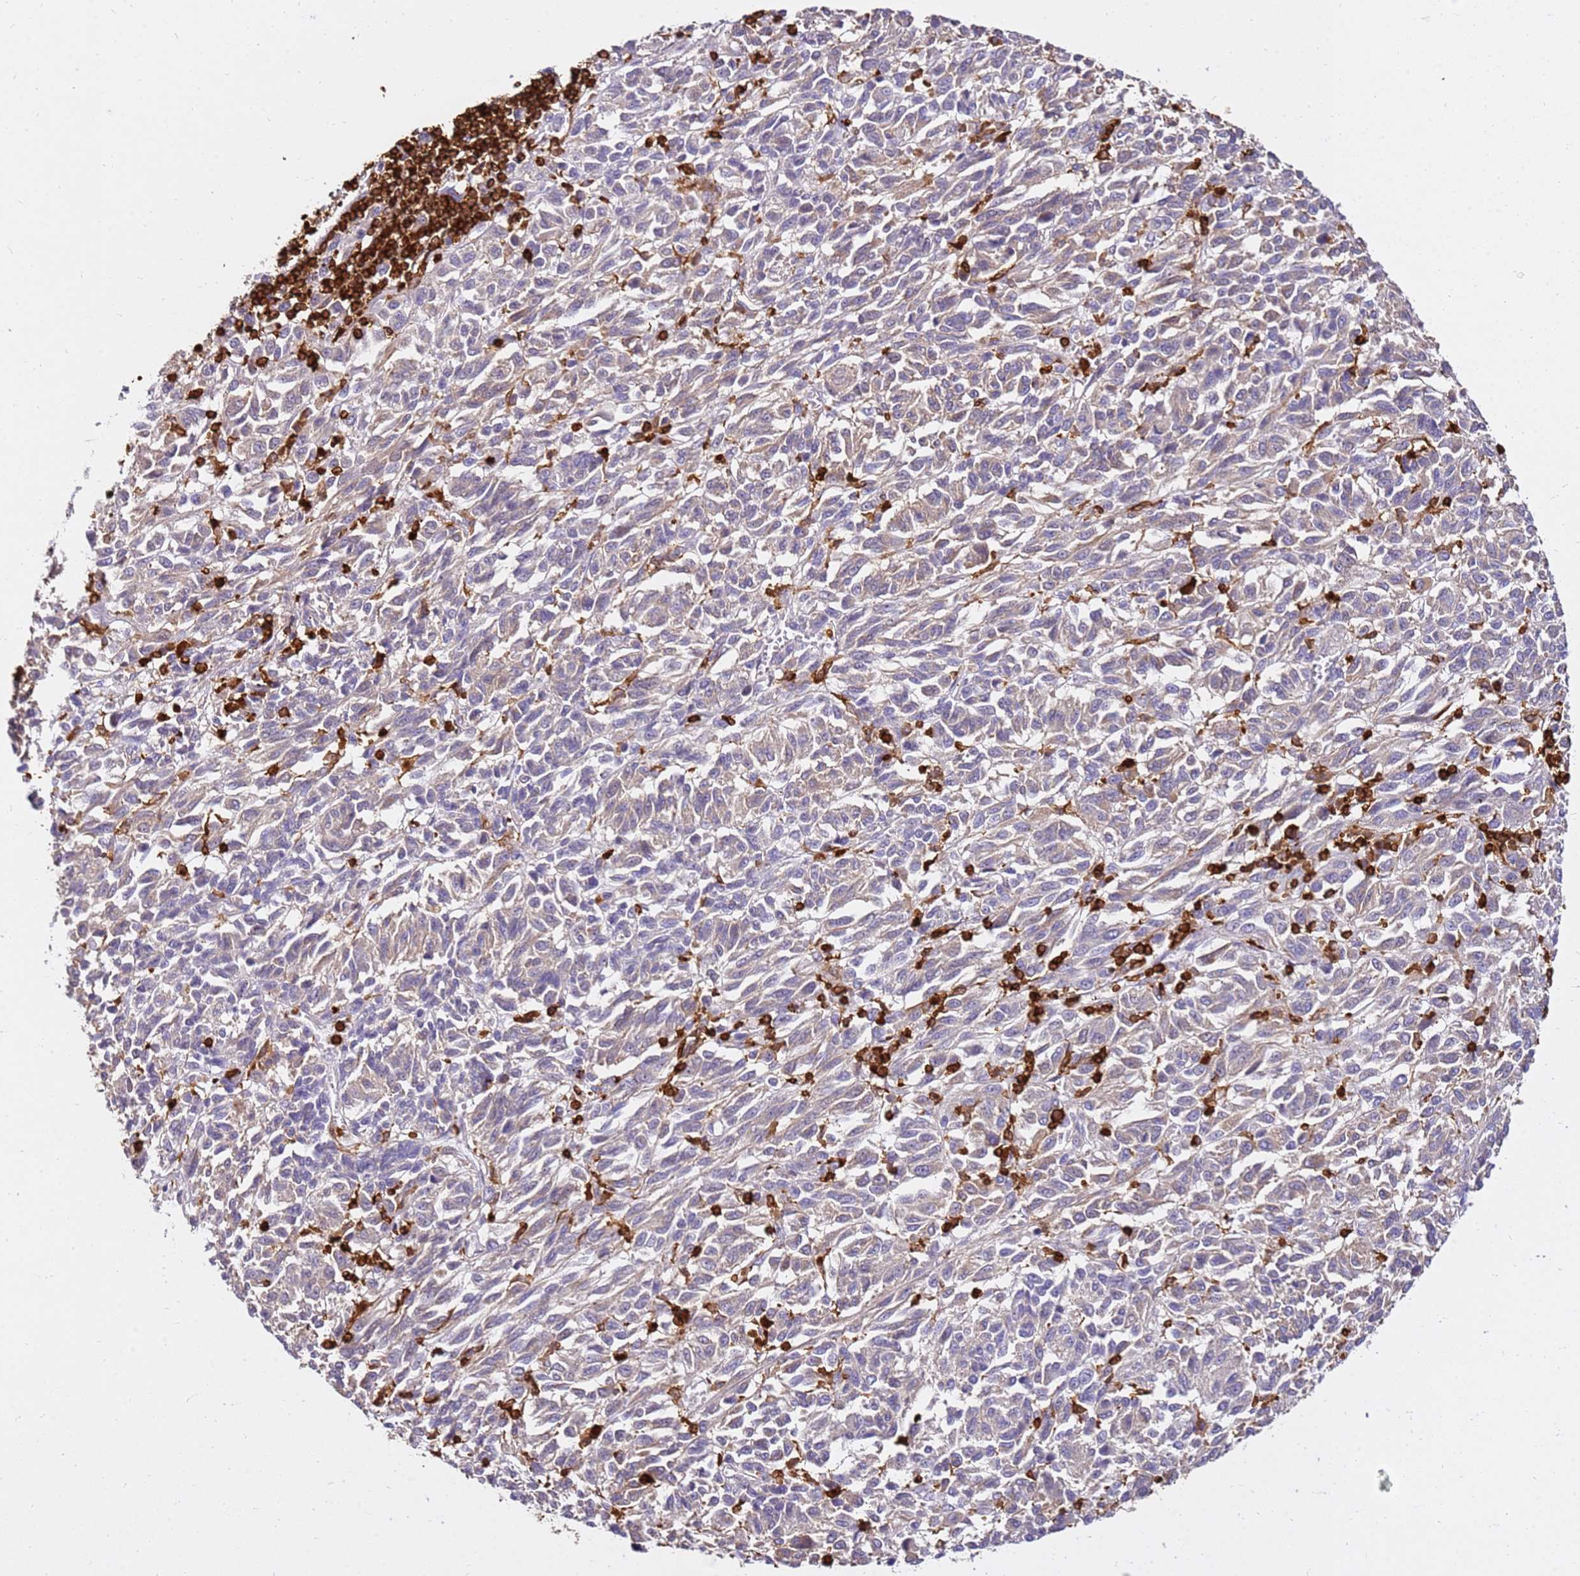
{"staining": {"intensity": "negative", "quantity": "none", "location": "none"}, "tissue": "melanoma", "cell_type": "Tumor cells", "image_type": "cancer", "snomed": [{"axis": "morphology", "description": "Malignant melanoma, Metastatic site"}, {"axis": "topography", "description": "Lung"}], "caption": "A photomicrograph of human malignant melanoma (metastatic site) is negative for staining in tumor cells.", "gene": "CORO1A", "patient": {"sex": "male", "age": 64}}